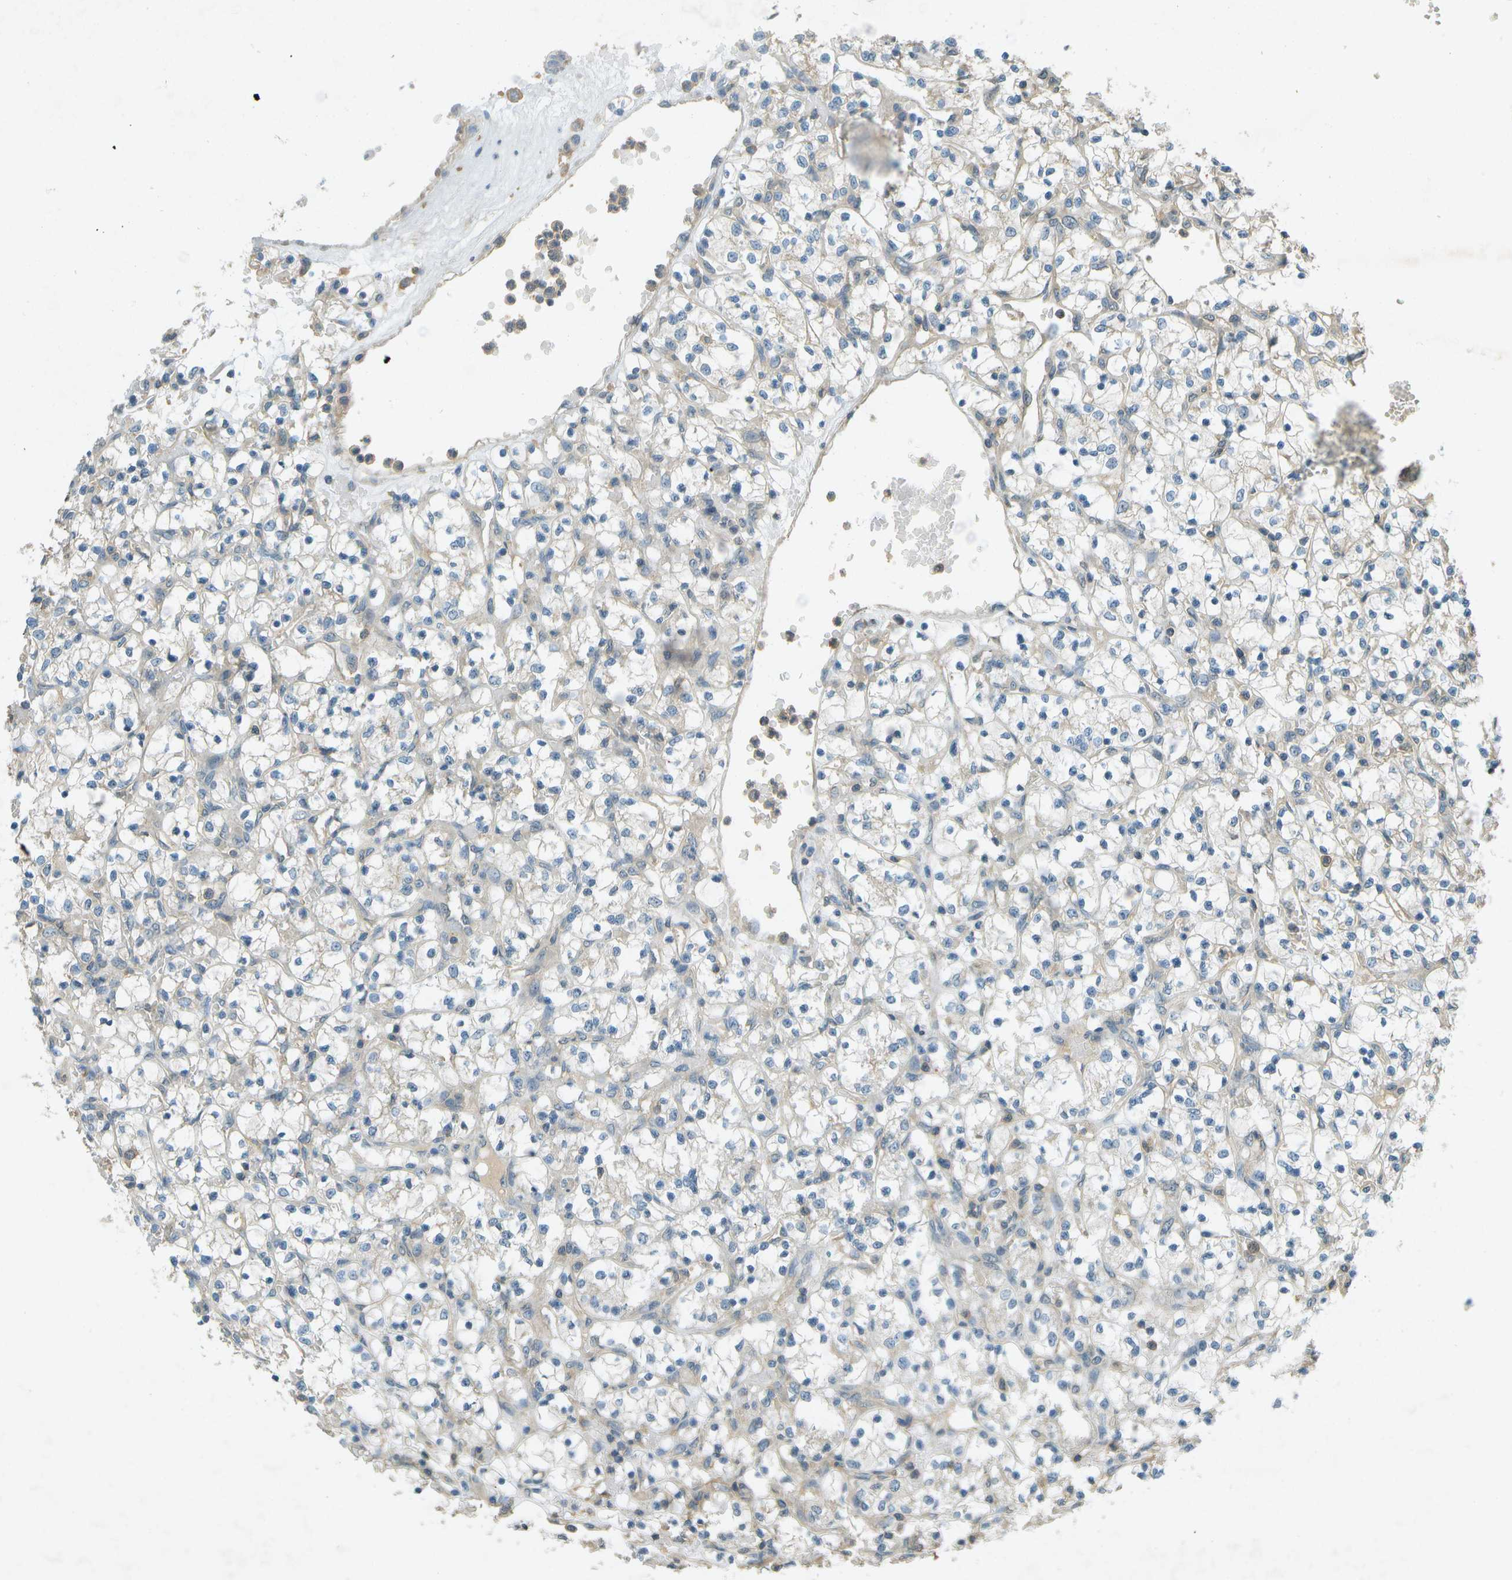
{"staining": {"intensity": "weak", "quantity": "<25%", "location": "cytoplasmic/membranous"}, "tissue": "renal cancer", "cell_type": "Tumor cells", "image_type": "cancer", "snomed": [{"axis": "morphology", "description": "Adenocarcinoma, NOS"}, {"axis": "topography", "description": "Kidney"}], "caption": "DAB immunohistochemical staining of renal cancer (adenocarcinoma) exhibits no significant expression in tumor cells. (DAB (3,3'-diaminobenzidine) IHC with hematoxylin counter stain).", "gene": "NUDT4", "patient": {"sex": "female", "age": 69}}